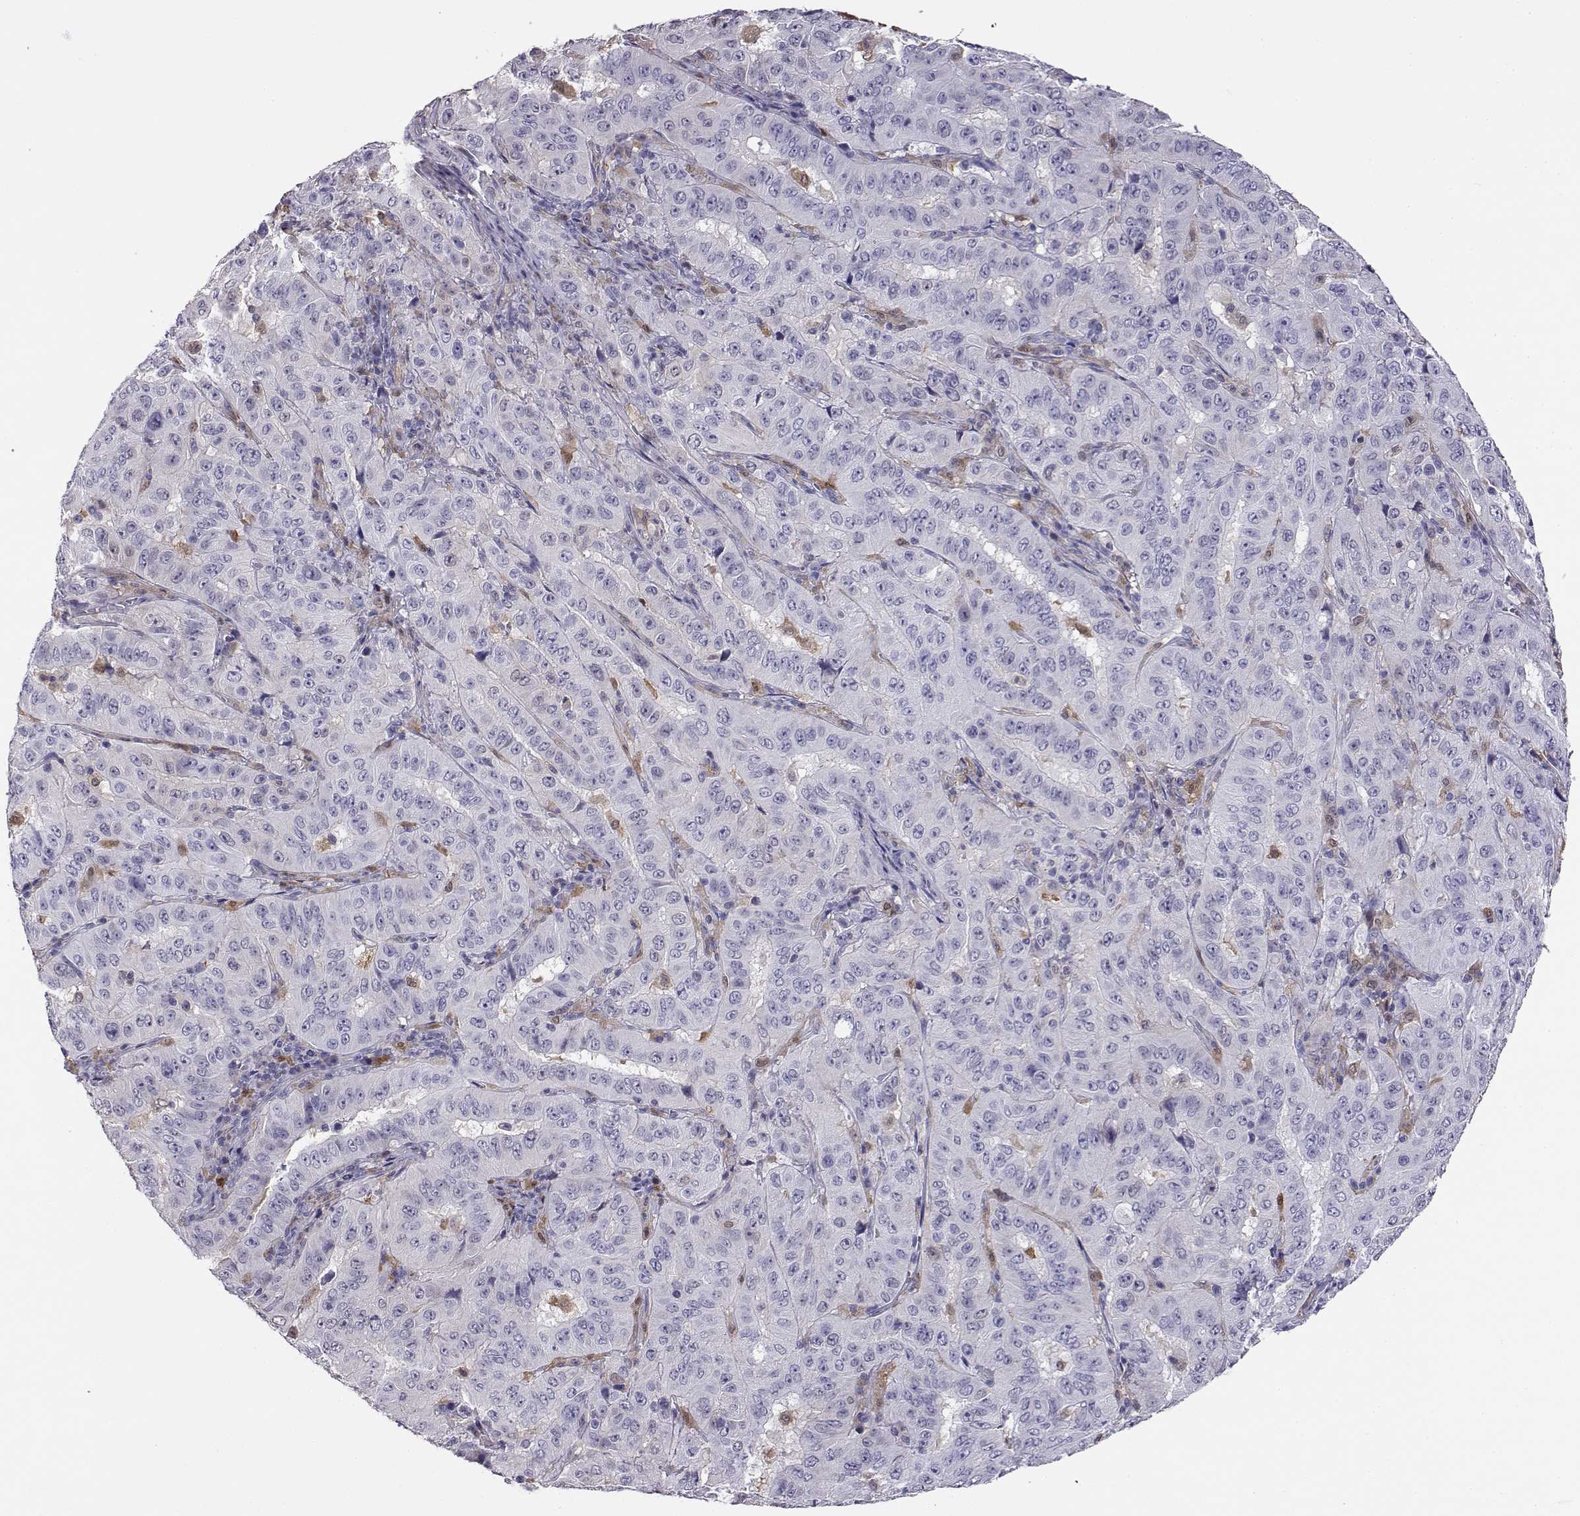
{"staining": {"intensity": "negative", "quantity": "none", "location": "none"}, "tissue": "pancreatic cancer", "cell_type": "Tumor cells", "image_type": "cancer", "snomed": [{"axis": "morphology", "description": "Adenocarcinoma, NOS"}, {"axis": "topography", "description": "Pancreas"}], "caption": "Immunohistochemistry of pancreatic cancer (adenocarcinoma) exhibits no positivity in tumor cells.", "gene": "AKR1B1", "patient": {"sex": "male", "age": 63}}